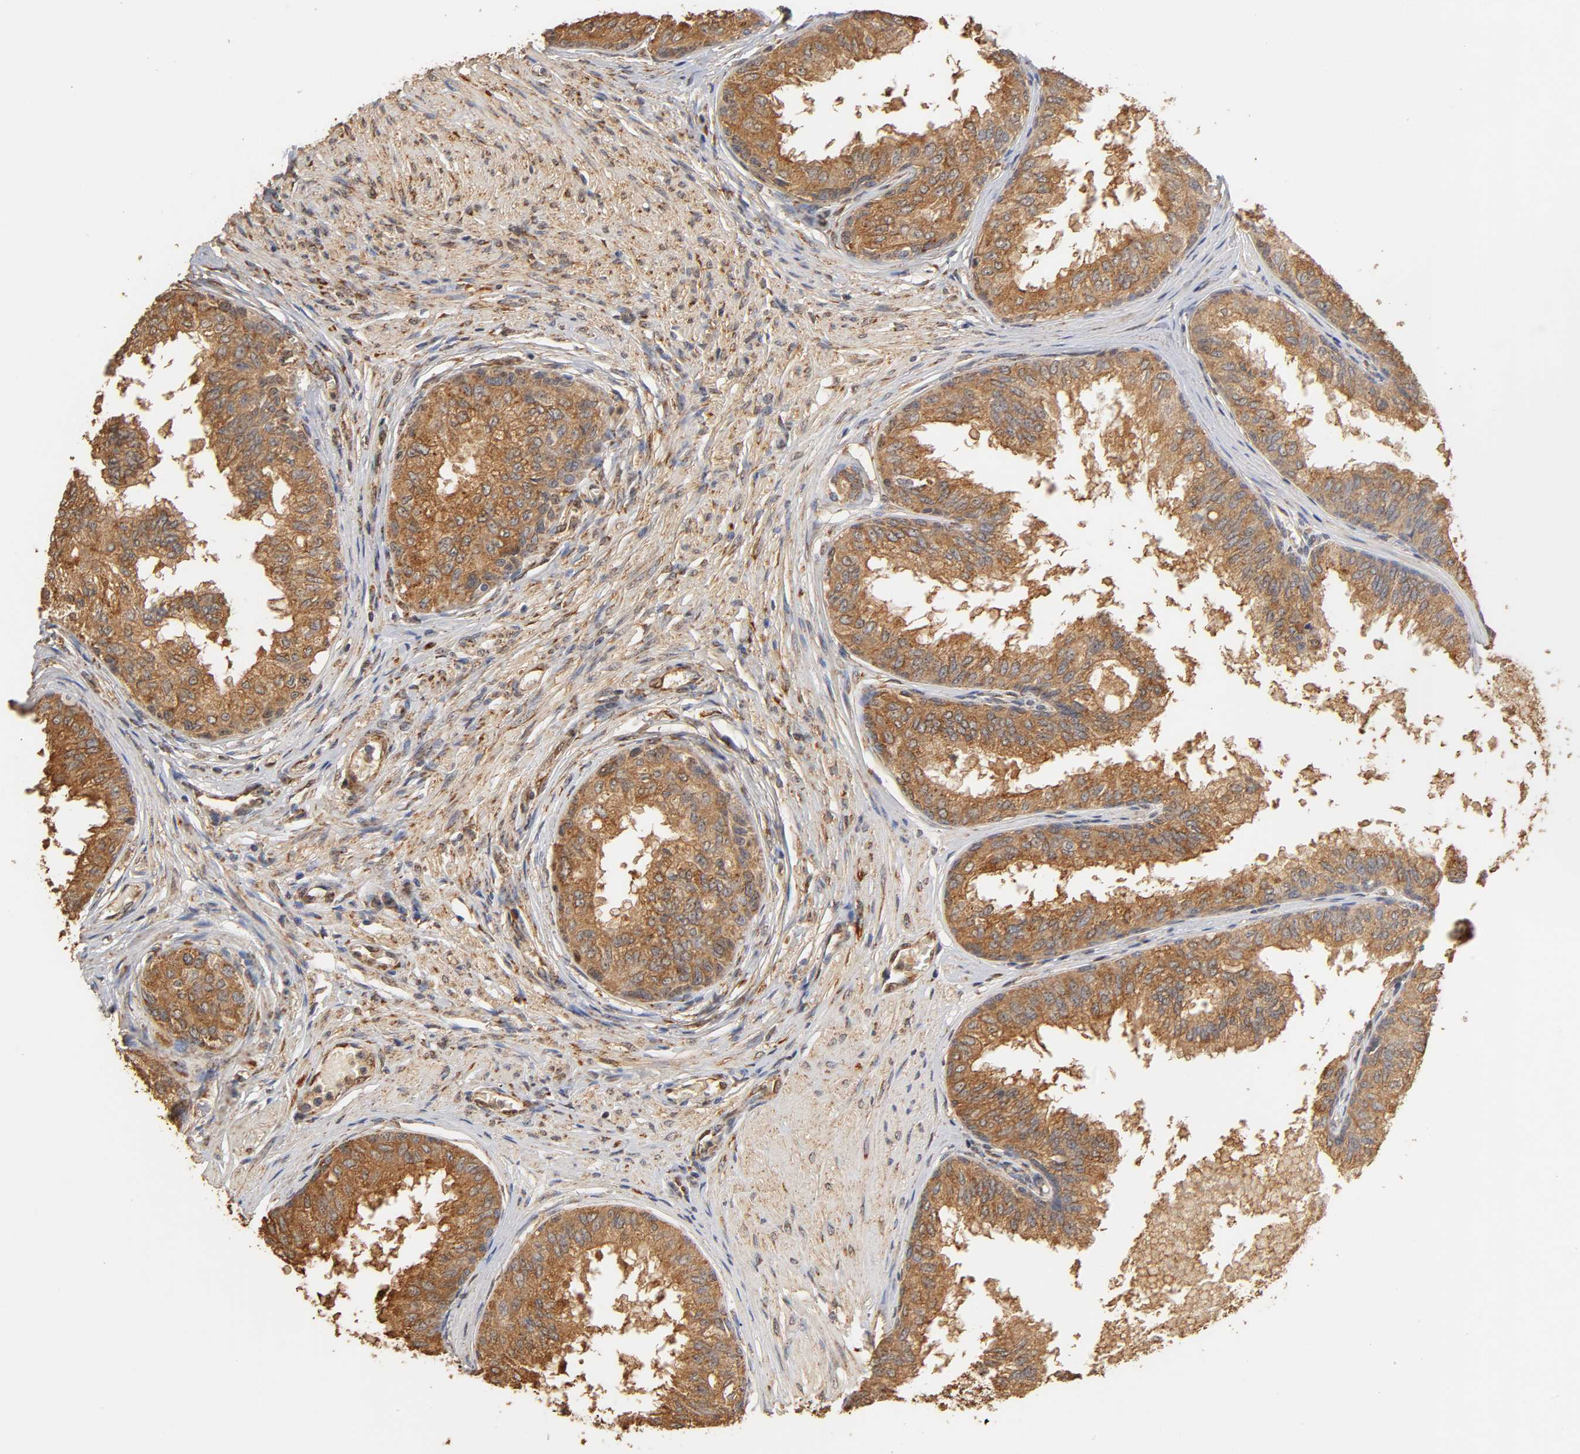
{"staining": {"intensity": "strong", "quantity": ">75%", "location": "cytoplasmic/membranous"}, "tissue": "prostate", "cell_type": "Glandular cells", "image_type": "normal", "snomed": [{"axis": "morphology", "description": "Normal tissue, NOS"}, {"axis": "topography", "description": "Prostate"}, {"axis": "topography", "description": "Seminal veicle"}], "caption": "Immunohistochemistry histopathology image of normal prostate stained for a protein (brown), which demonstrates high levels of strong cytoplasmic/membranous expression in about >75% of glandular cells.", "gene": "PKN1", "patient": {"sex": "male", "age": 60}}